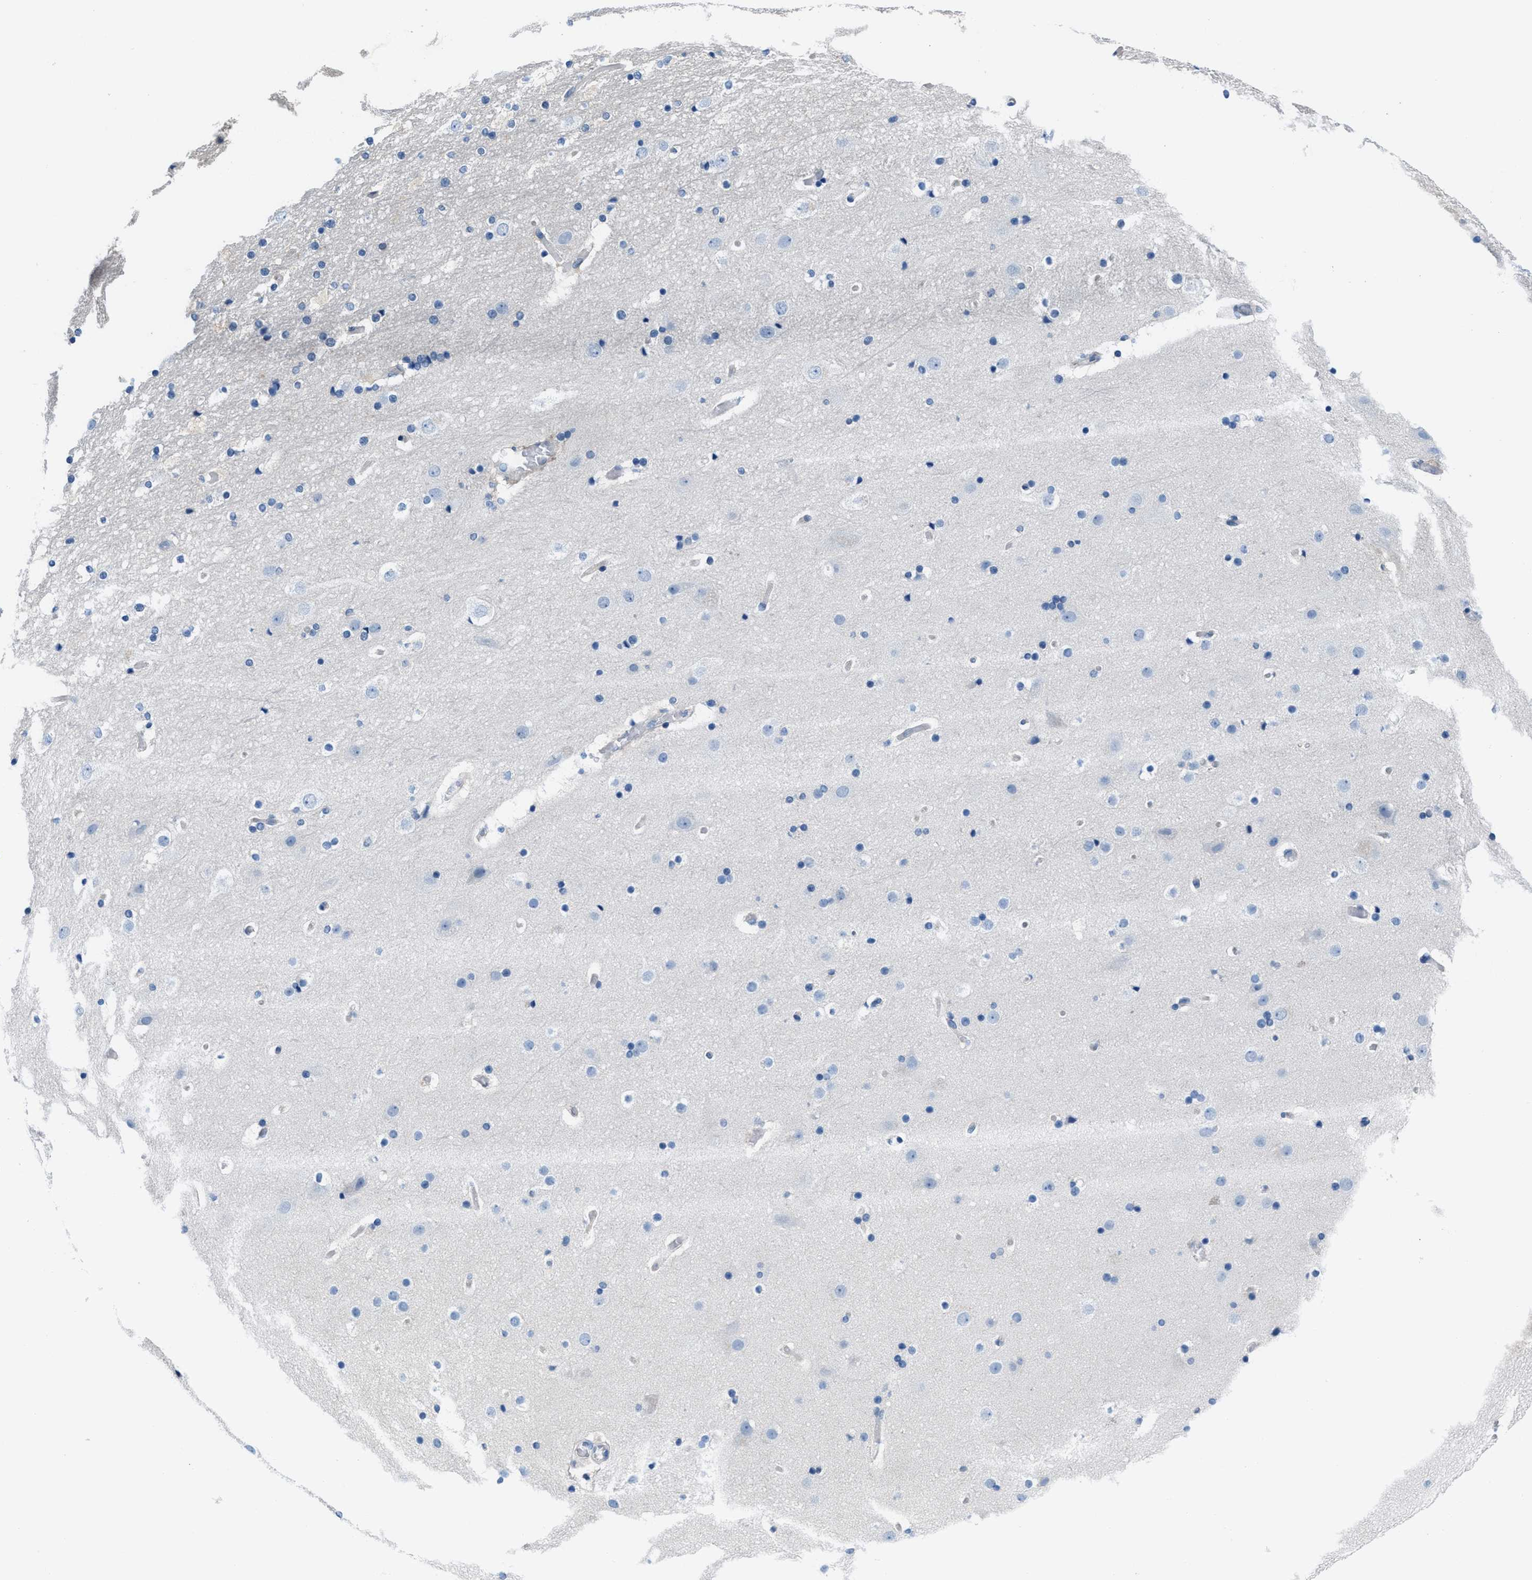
{"staining": {"intensity": "negative", "quantity": "none", "location": "none"}, "tissue": "cerebral cortex", "cell_type": "Endothelial cells", "image_type": "normal", "snomed": [{"axis": "morphology", "description": "Normal tissue, NOS"}, {"axis": "topography", "description": "Cerebral cortex"}], "caption": "Immunohistochemistry of unremarkable human cerebral cortex shows no expression in endothelial cells.", "gene": "NUDT5", "patient": {"sex": "male", "age": 57}}